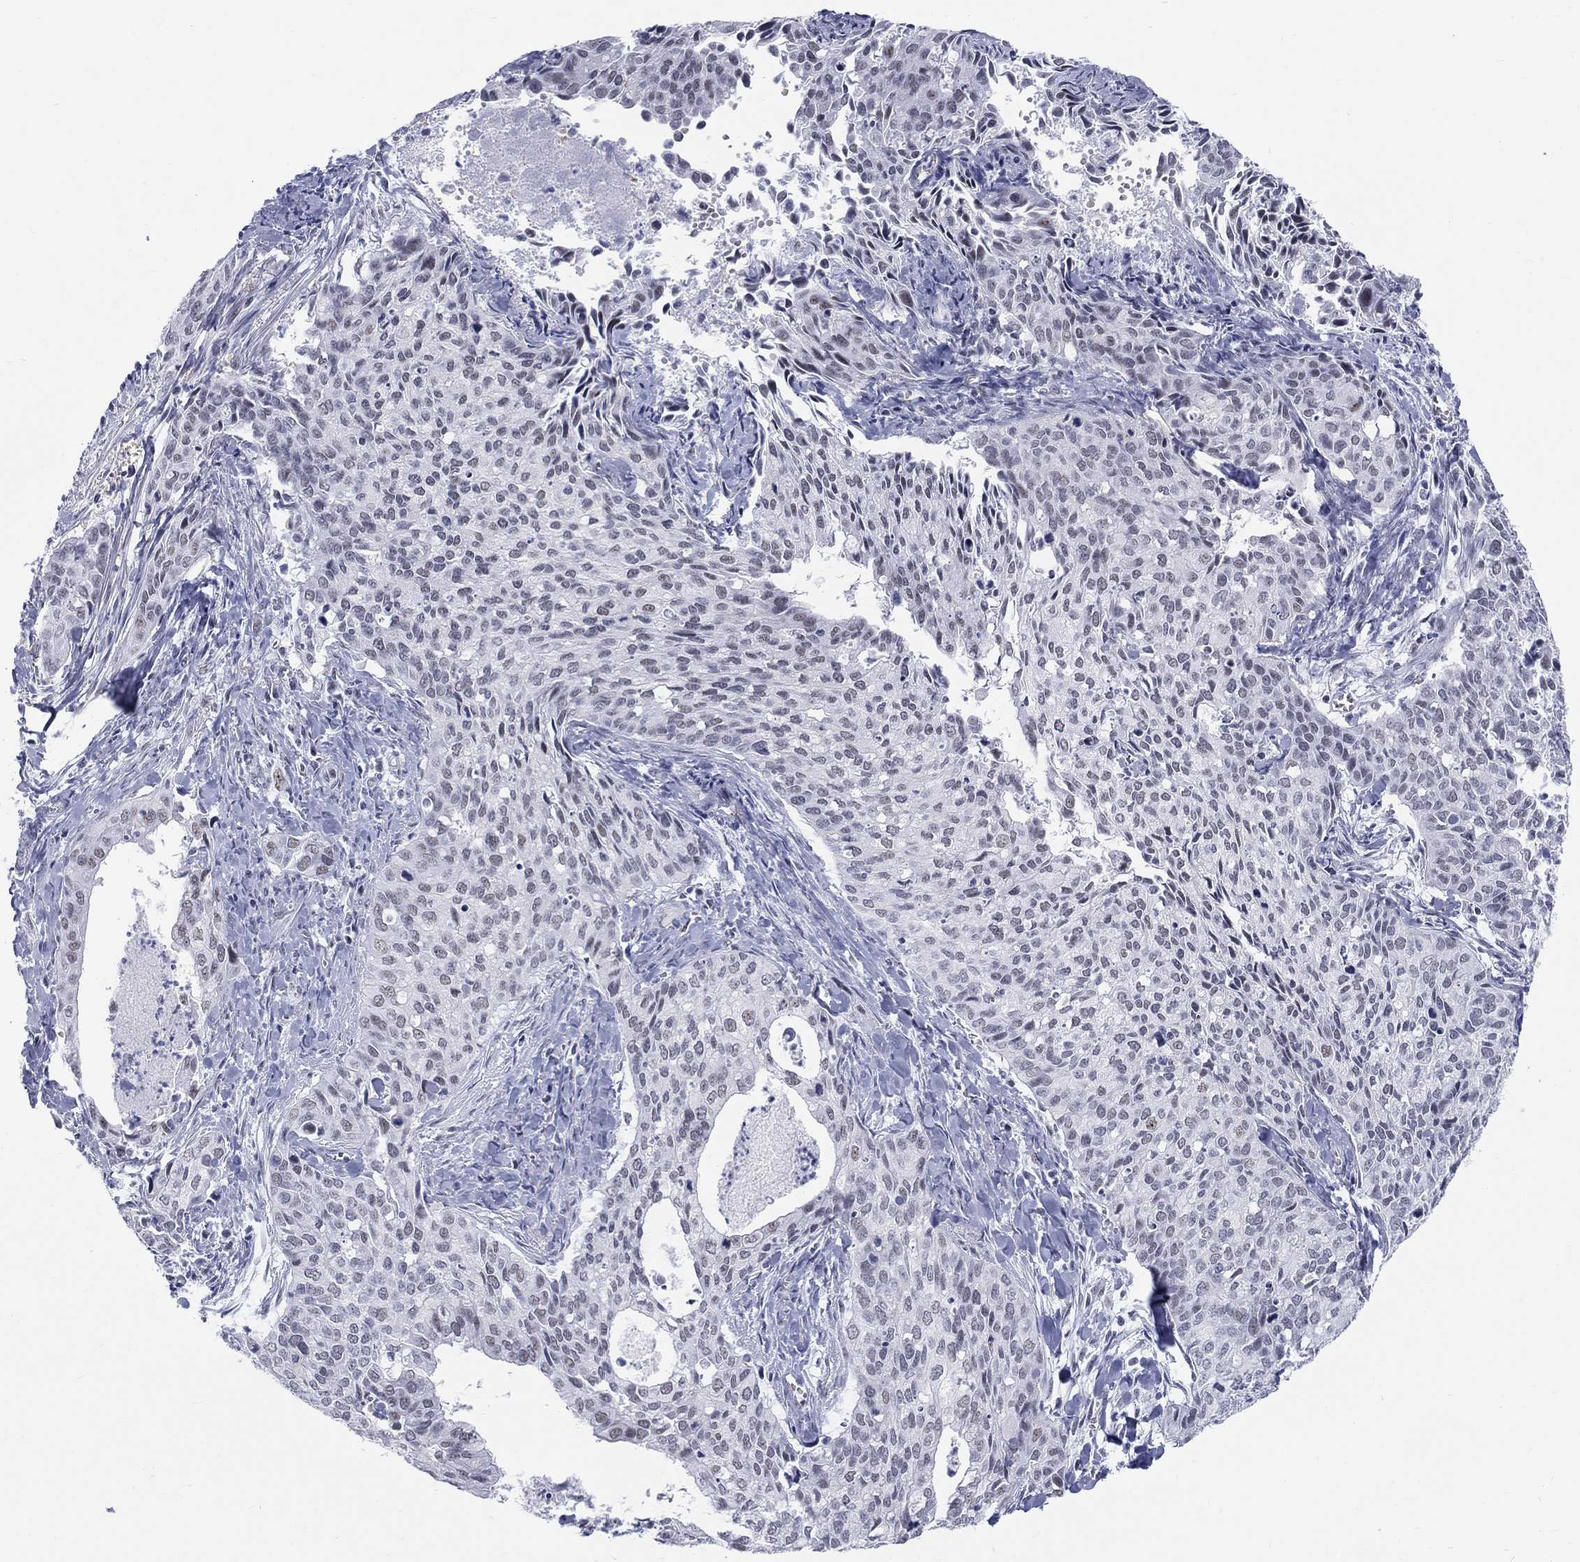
{"staining": {"intensity": "negative", "quantity": "none", "location": "none"}, "tissue": "cervical cancer", "cell_type": "Tumor cells", "image_type": "cancer", "snomed": [{"axis": "morphology", "description": "Squamous cell carcinoma, NOS"}, {"axis": "topography", "description": "Cervix"}], "caption": "Human cervical cancer (squamous cell carcinoma) stained for a protein using IHC demonstrates no positivity in tumor cells.", "gene": "DMTN", "patient": {"sex": "female", "age": 29}}